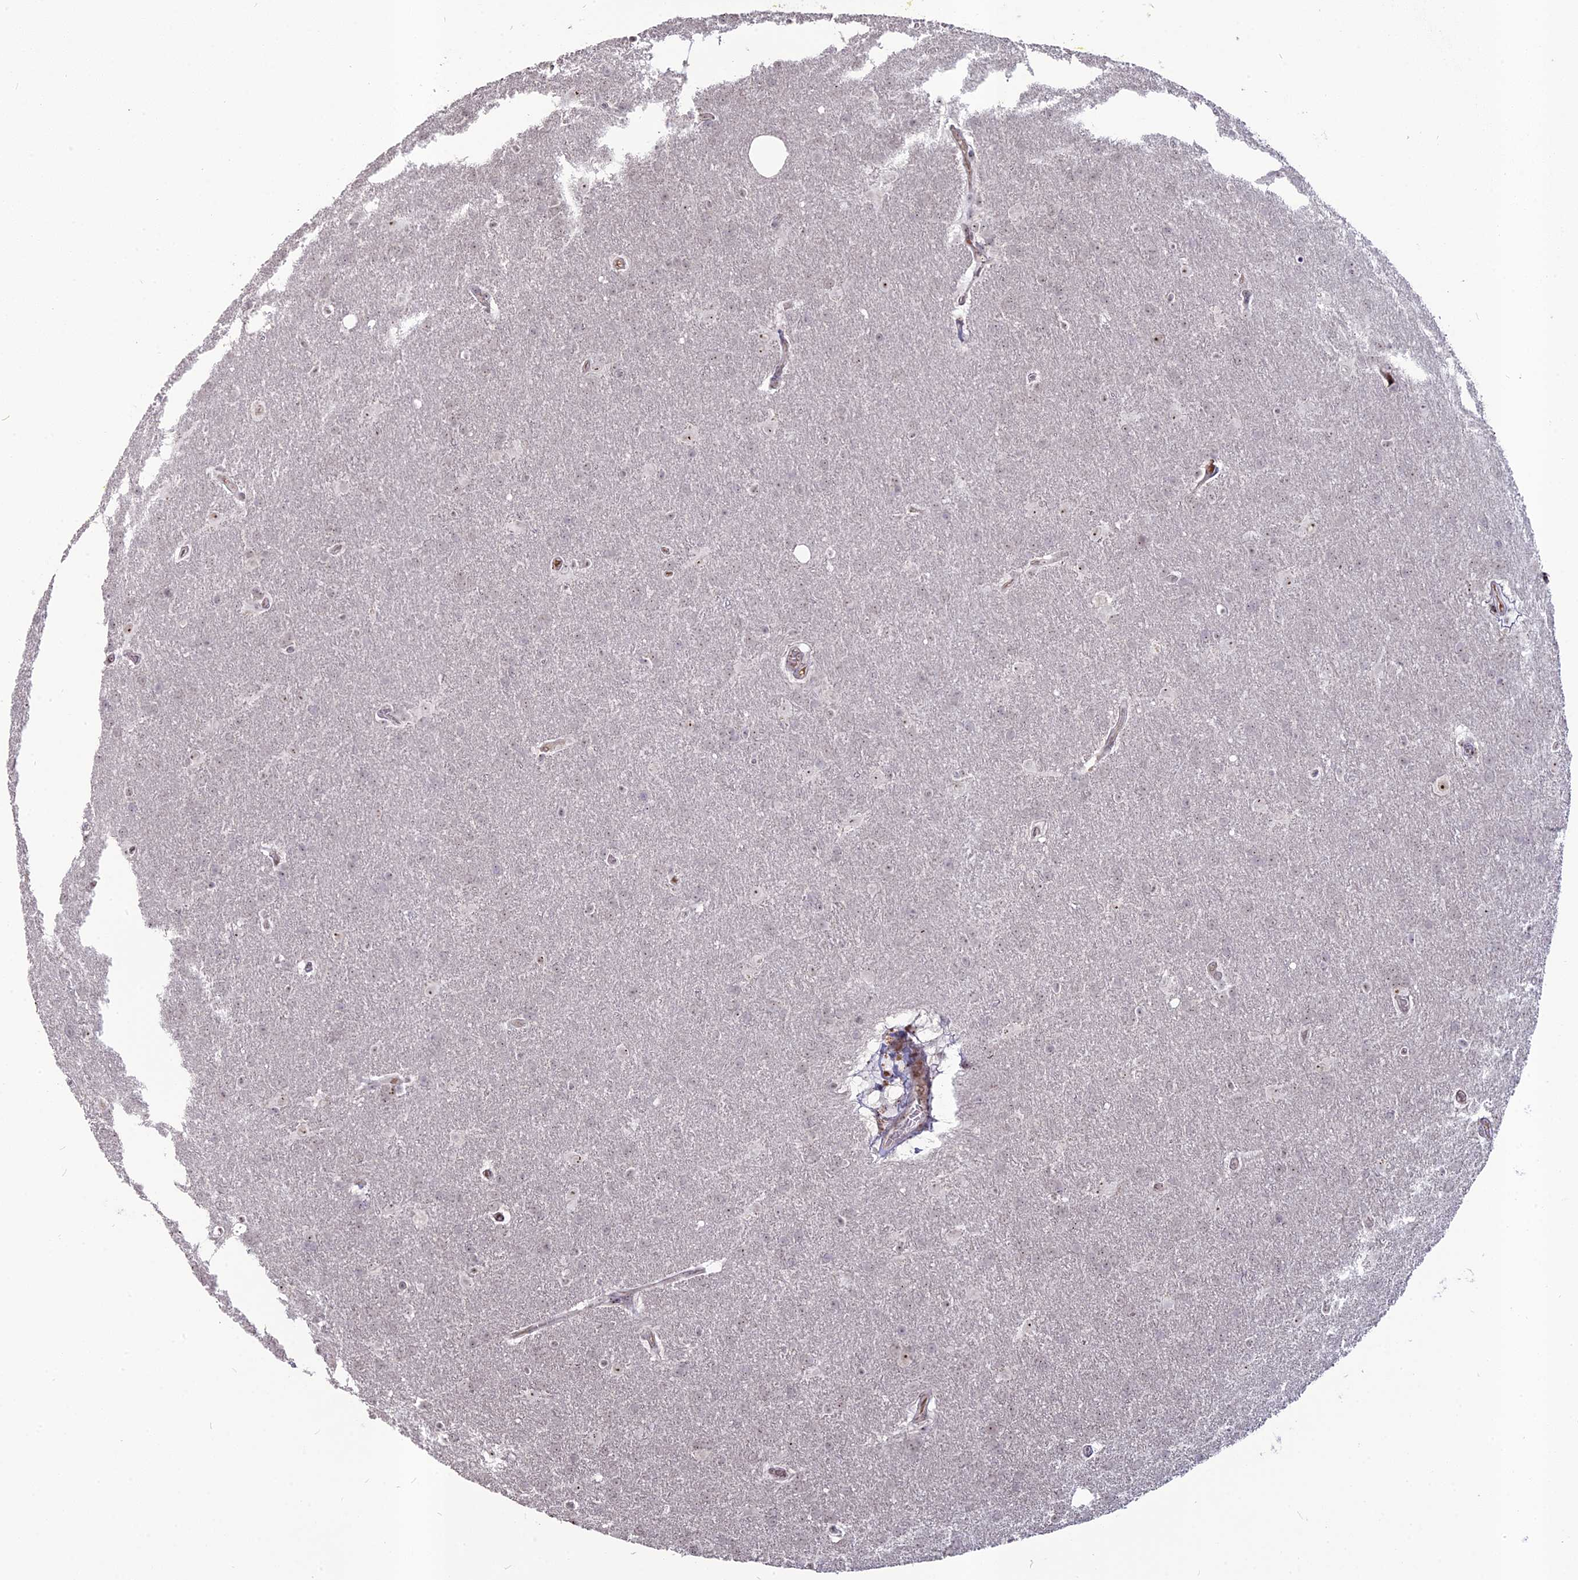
{"staining": {"intensity": "negative", "quantity": "none", "location": "none"}, "tissue": "glioma", "cell_type": "Tumor cells", "image_type": "cancer", "snomed": [{"axis": "morphology", "description": "Glioma, malignant, Low grade"}, {"axis": "topography", "description": "Brain"}], "caption": "High magnification brightfield microscopy of glioma stained with DAB (brown) and counterstained with hematoxylin (blue): tumor cells show no significant positivity. Nuclei are stained in blue.", "gene": "FAM131A", "patient": {"sex": "female", "age": 32}}